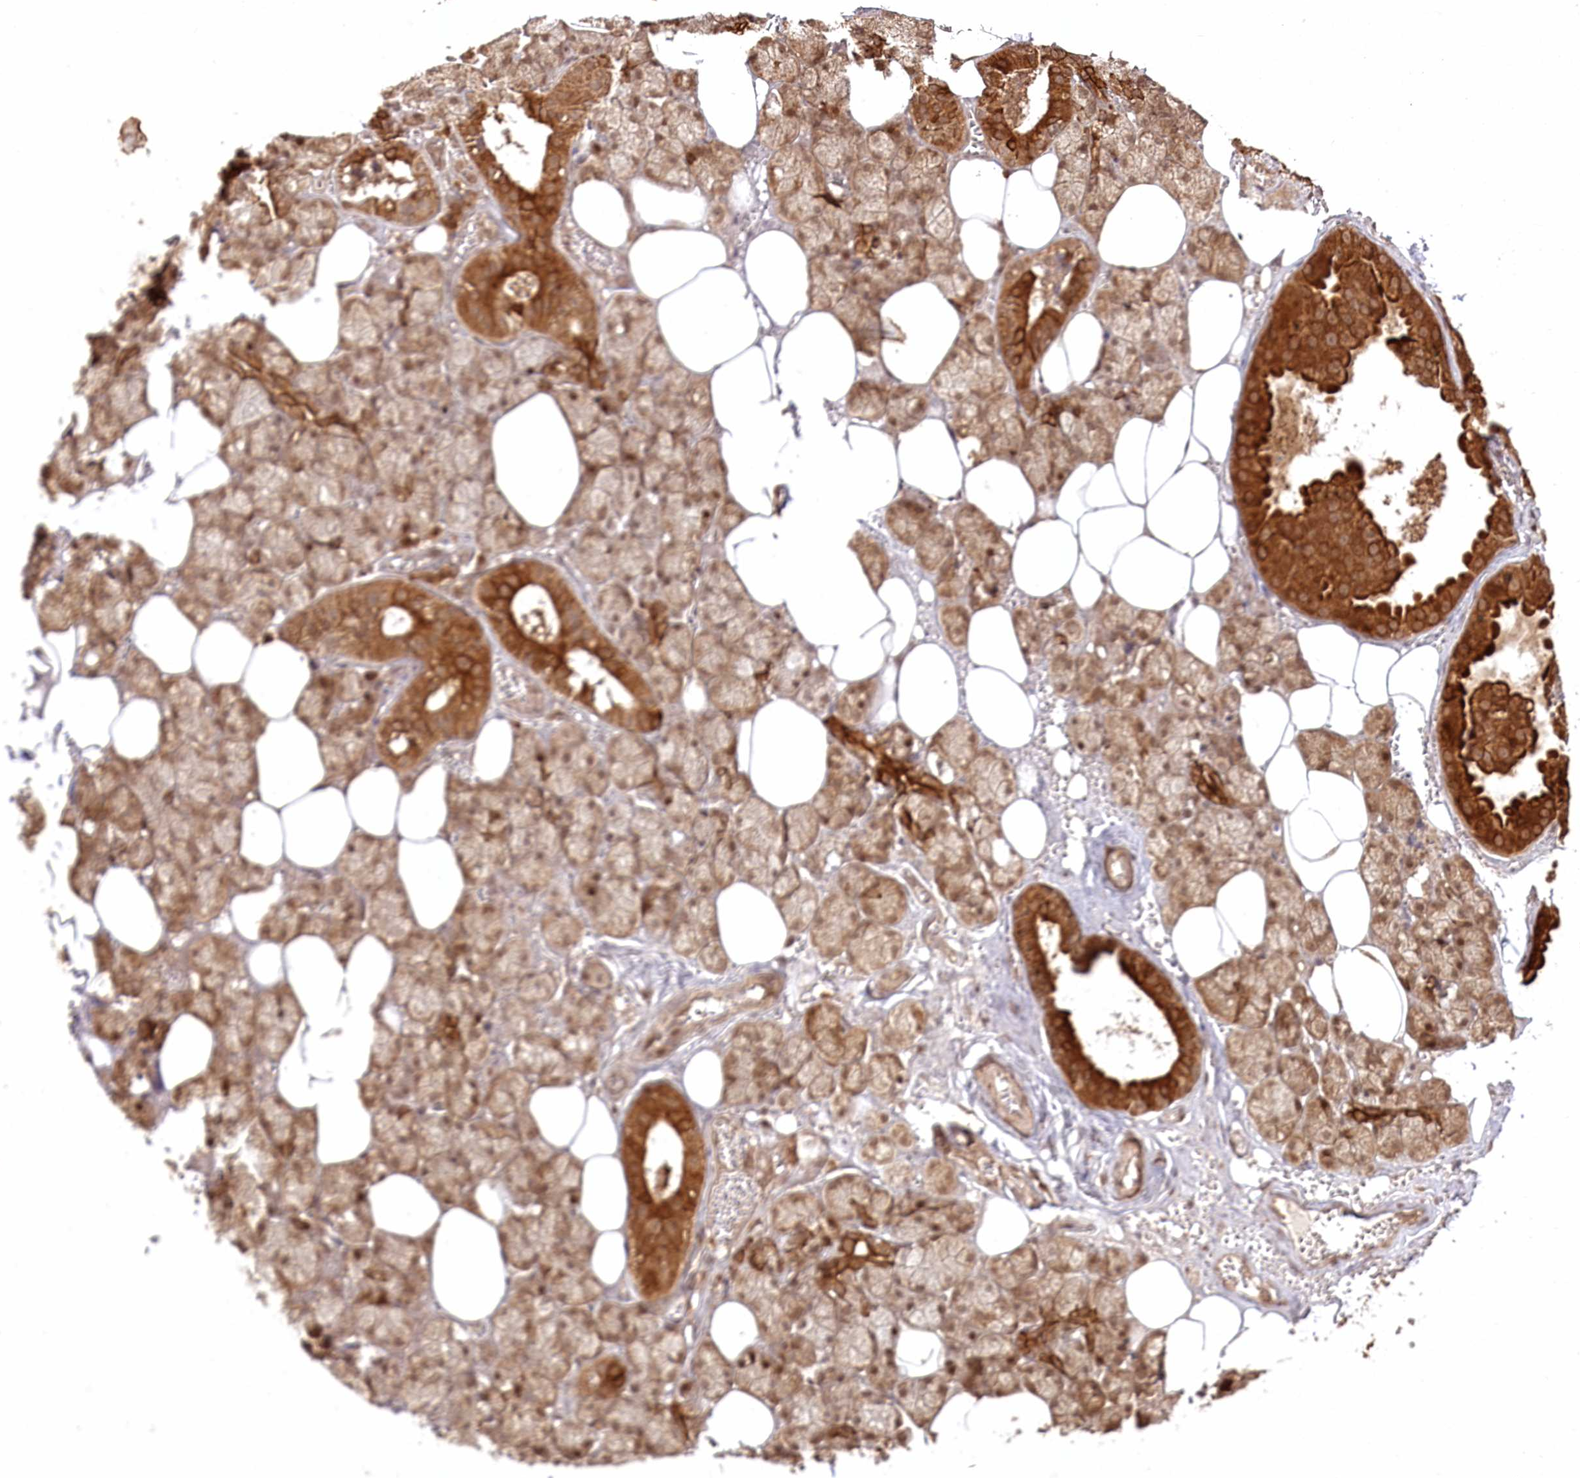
{"staining": {"intensity": "strong", "quantity": ">75%", "location": "cytoplasmic/membranous,nuclear"}, "tissue": "salivary gland", "cell_type": "Glandular cells", "image_type": "normal", "snomed": [{"axis": "morphology", "description": "Normal tissue, NOS"}, {"axis": "topography", "description": "Salivary gland"}], "caption": "This image displays normal salivary gland stained with immunohistochemistry (IHC) to label a protein in brown. The cytoplasmic/membranous,nuclear of glandular cells show strong positivity for the protein. Nuclei are counter-stained blue.", "gene": "ULK2", "patient": {"sex": "male", "age": 62}}